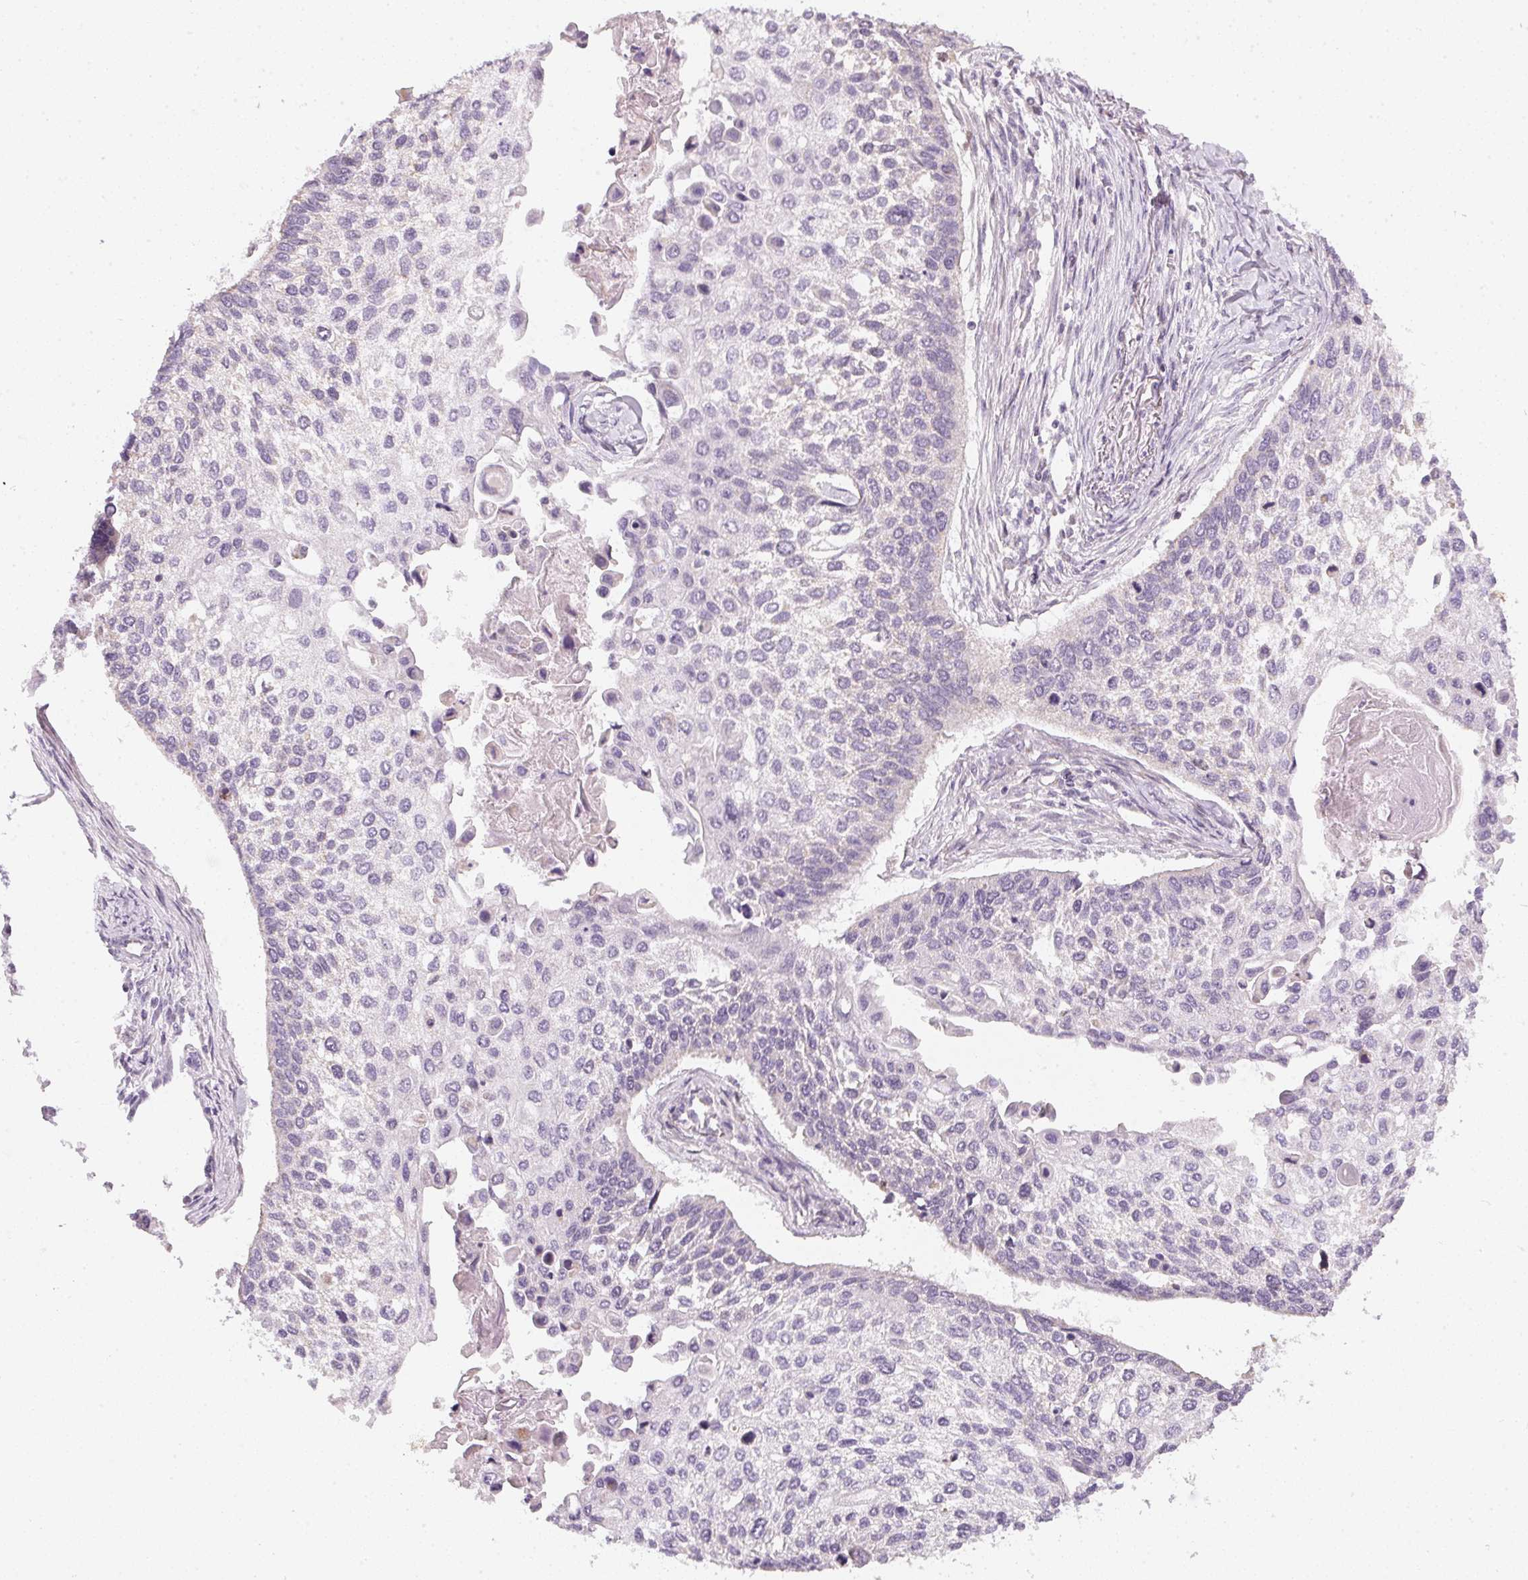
{"staining": {"intensity": "negative", "quantity": "none", "location": "none"}, "tissue": "lung cancer", "cell_type": "Tumor cells", "image_type": "cancer", "snomed": [{"axis": "morphology", "description": "Squamous cell carcinoma, NOS"}, {"axis": "morphology", "description": "Squamous cell carcinoma, metastatic, NOS"}, {"axis": "topography", "description": "Lung"}], "caption": "Immunohistochemical staining of lung cancer (metastatic squamous cell carcinoma) exhibits no significant expression in tumor cells.", "gene": "COQ7", "patient": {"sex": "male", "age": 63}}